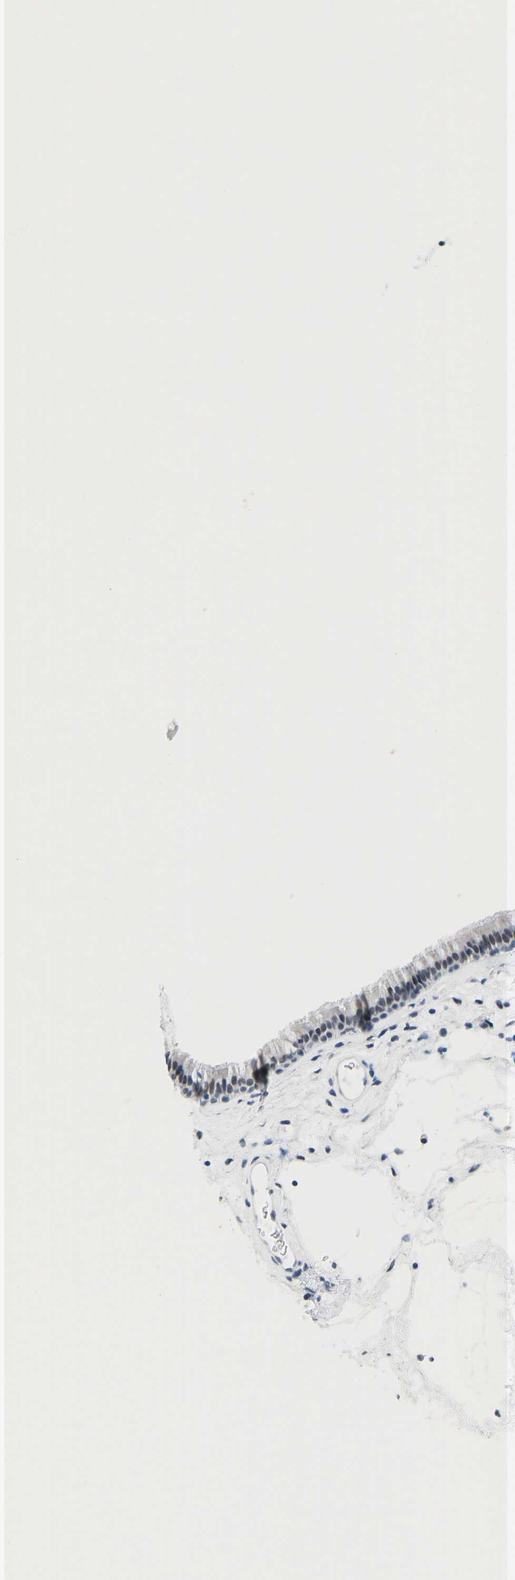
{"staining": {"intensity": "negative", "quantity": "none", "location": "none"}, "tissue": "nasopharynx", "cell_type": "Respiratory epithelial cells", "image_type": "normal", "snomed": [{"axis": "morphology", "description": "Normal tissue, NOS"}, {"axis": "morphology", "description": "Inflammation, NOS"}, {"axis": "topography", "description": "Nasopharynx"}], "caption": "Immunohistochemistry of benign human nasopharynx shows no expression in respiratory epithelial cells. (DAB (3,3'-diaminobenzidine) IHC with hematoxylin counter stain).", "gene": "TXNDC2", "patient": {"sex": "male", "age": 48}}